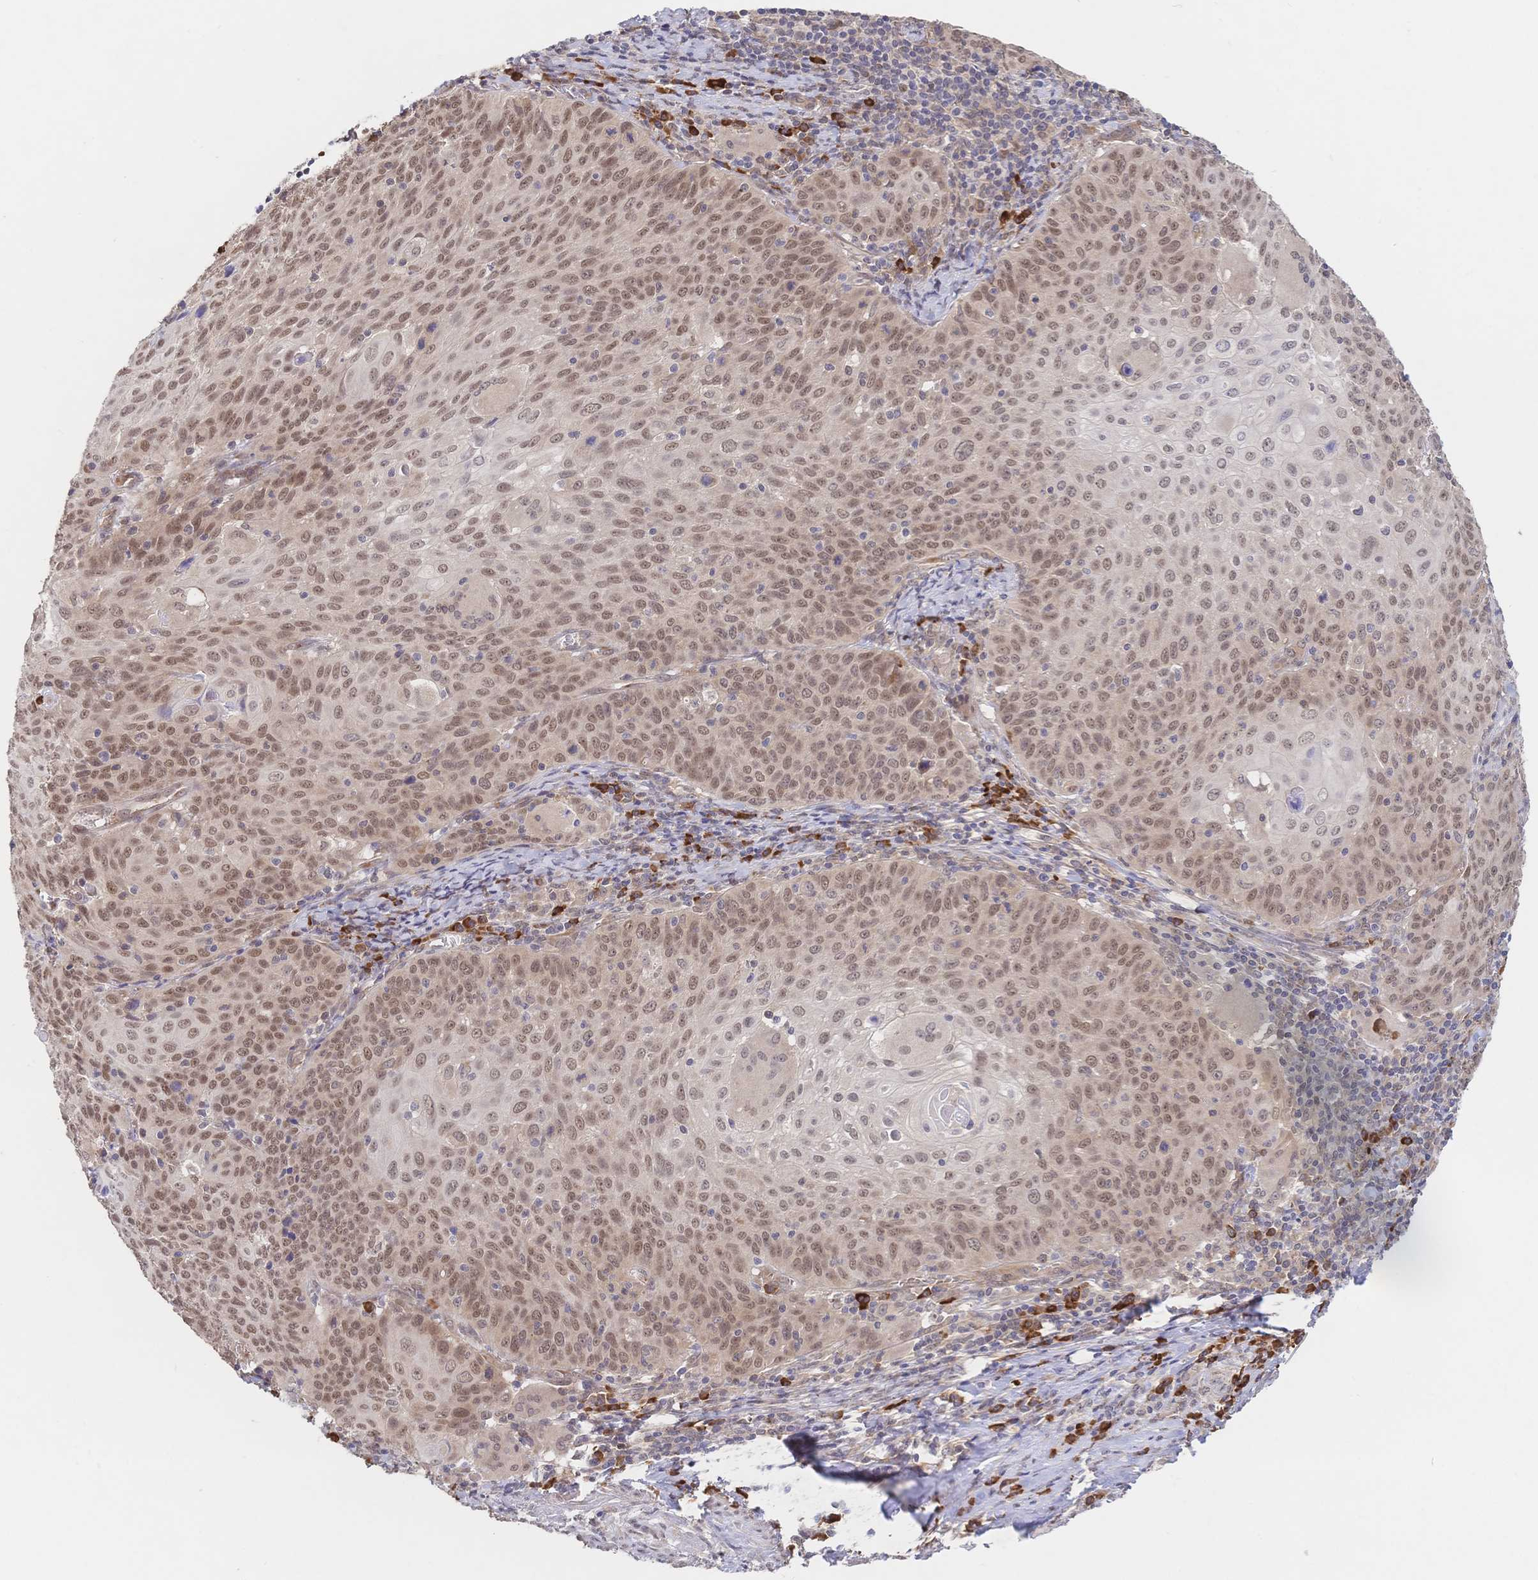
{"staining": {"intensity": "moderate", "quantity": ">75%", "location": "nuclear"}, "tissue": "cervical cancer", "cell_type": "Tumor cells", "image_type": "cancer", "snomed": [{"axis": "morphology", "description": "Squamous cell carcinoma, NOS"}, {"axis": "topography", "description": "Cervix"}], "caption": "Immunohistochemistry of human squamous cell carcinoma (cervical) demonstrates medium levels of moderate nuclear positivity in approximately >75% of tumor cells.", "gene": "LMO4", "patient": {"sex": "female", "age": 65}}